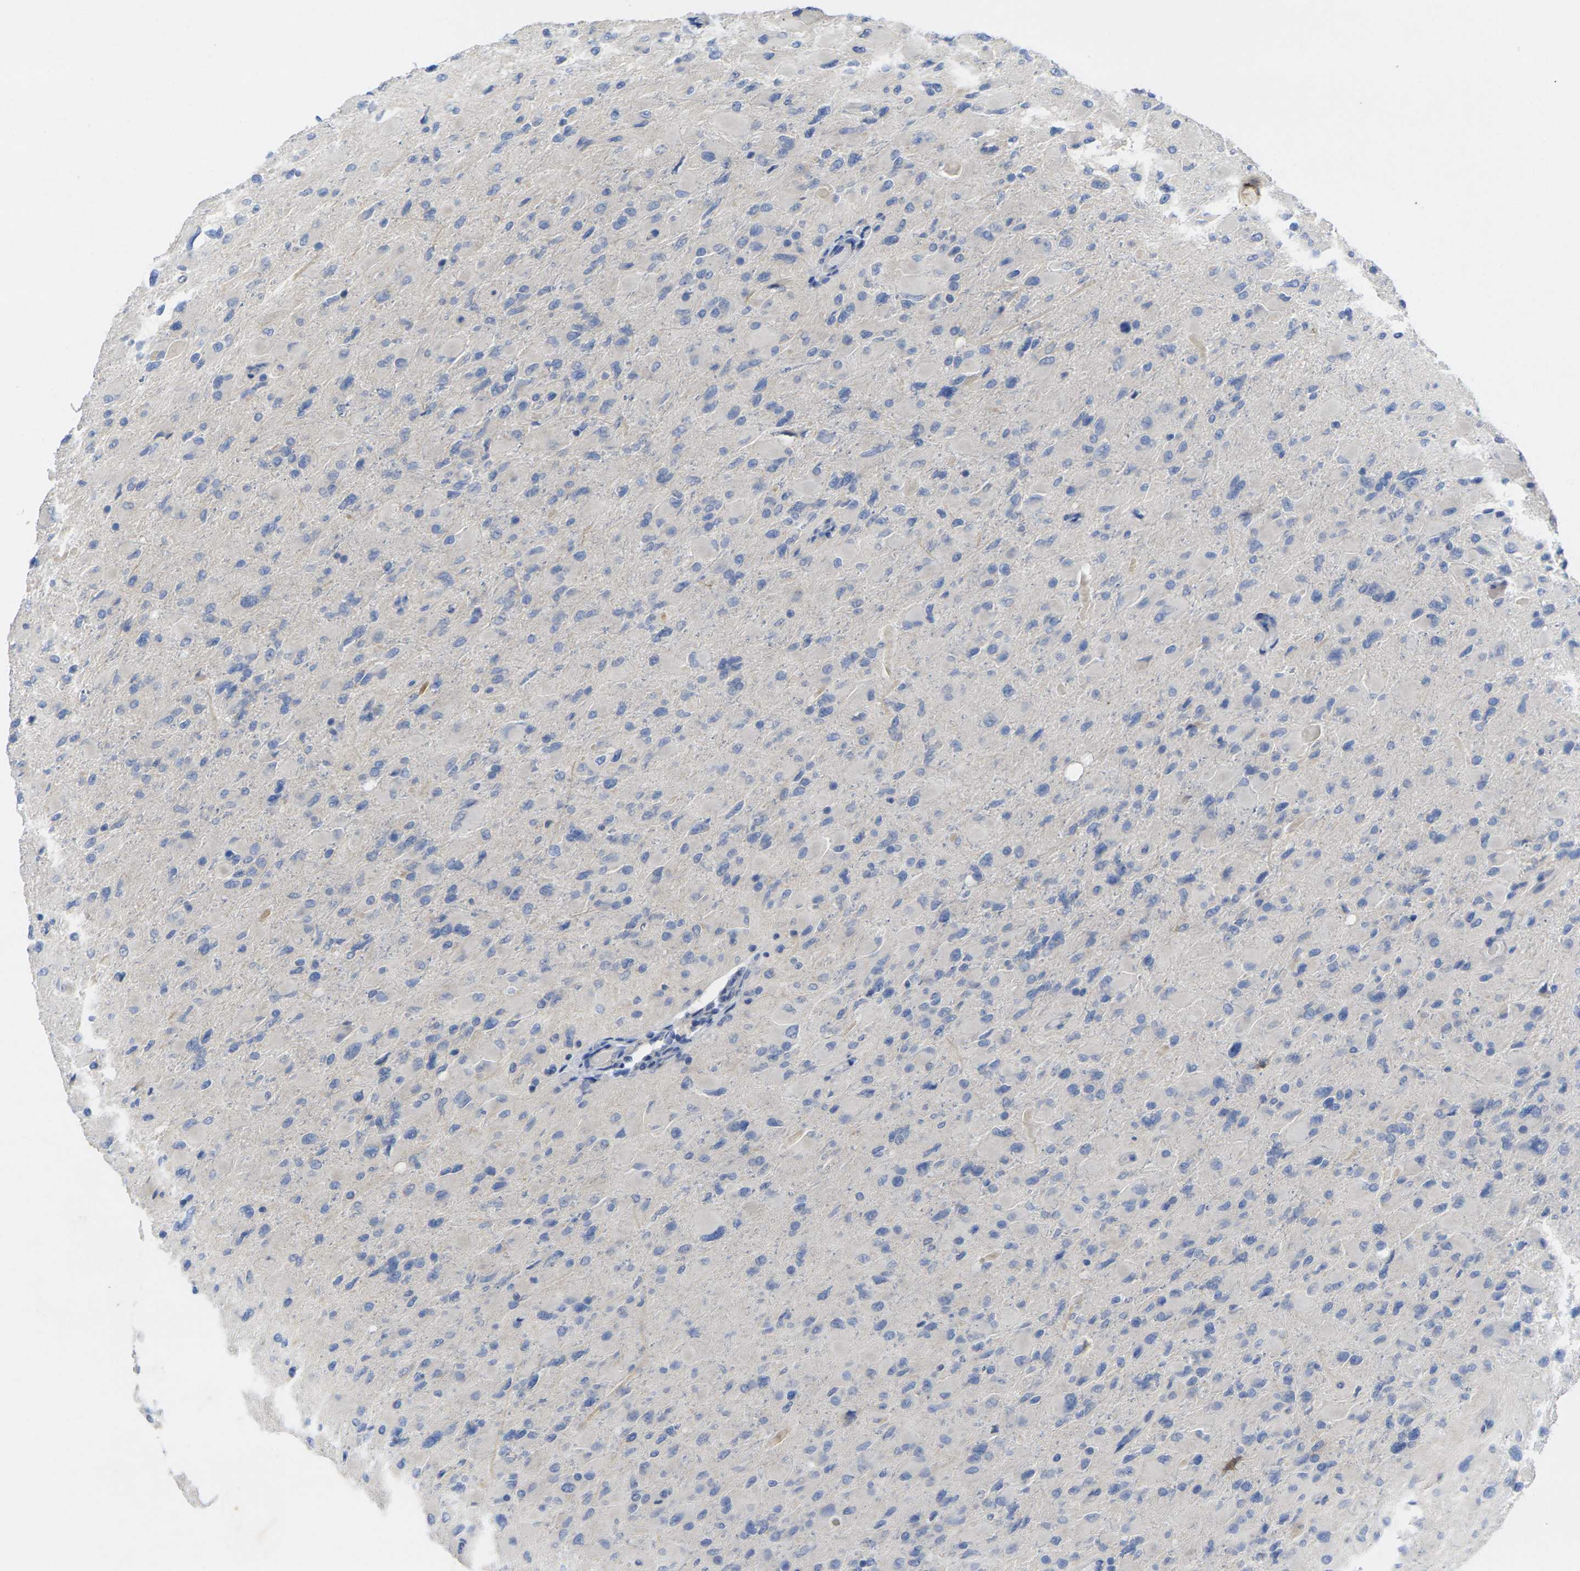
{"staining": {"intensity": "negative", "quantity": "none", "location": "none"}, "tissue": "glioma", "cell_type": "Tumor cells", "image_type": "cancer", "snomed": [{"axis": "morphology", "description": "Glioma, malignant, High grade"}, {"axis": "topography", "description": "Cerebral cortex"}], "caption": "This photomicrograph is of glioma stained with immunohistochemistry to label a protein in brown with the nuclei are counter-stained blue. There is no positivity in tumor cells.", "gene": "TNNI3", "patient": {"sex": "female", "age": 36}}